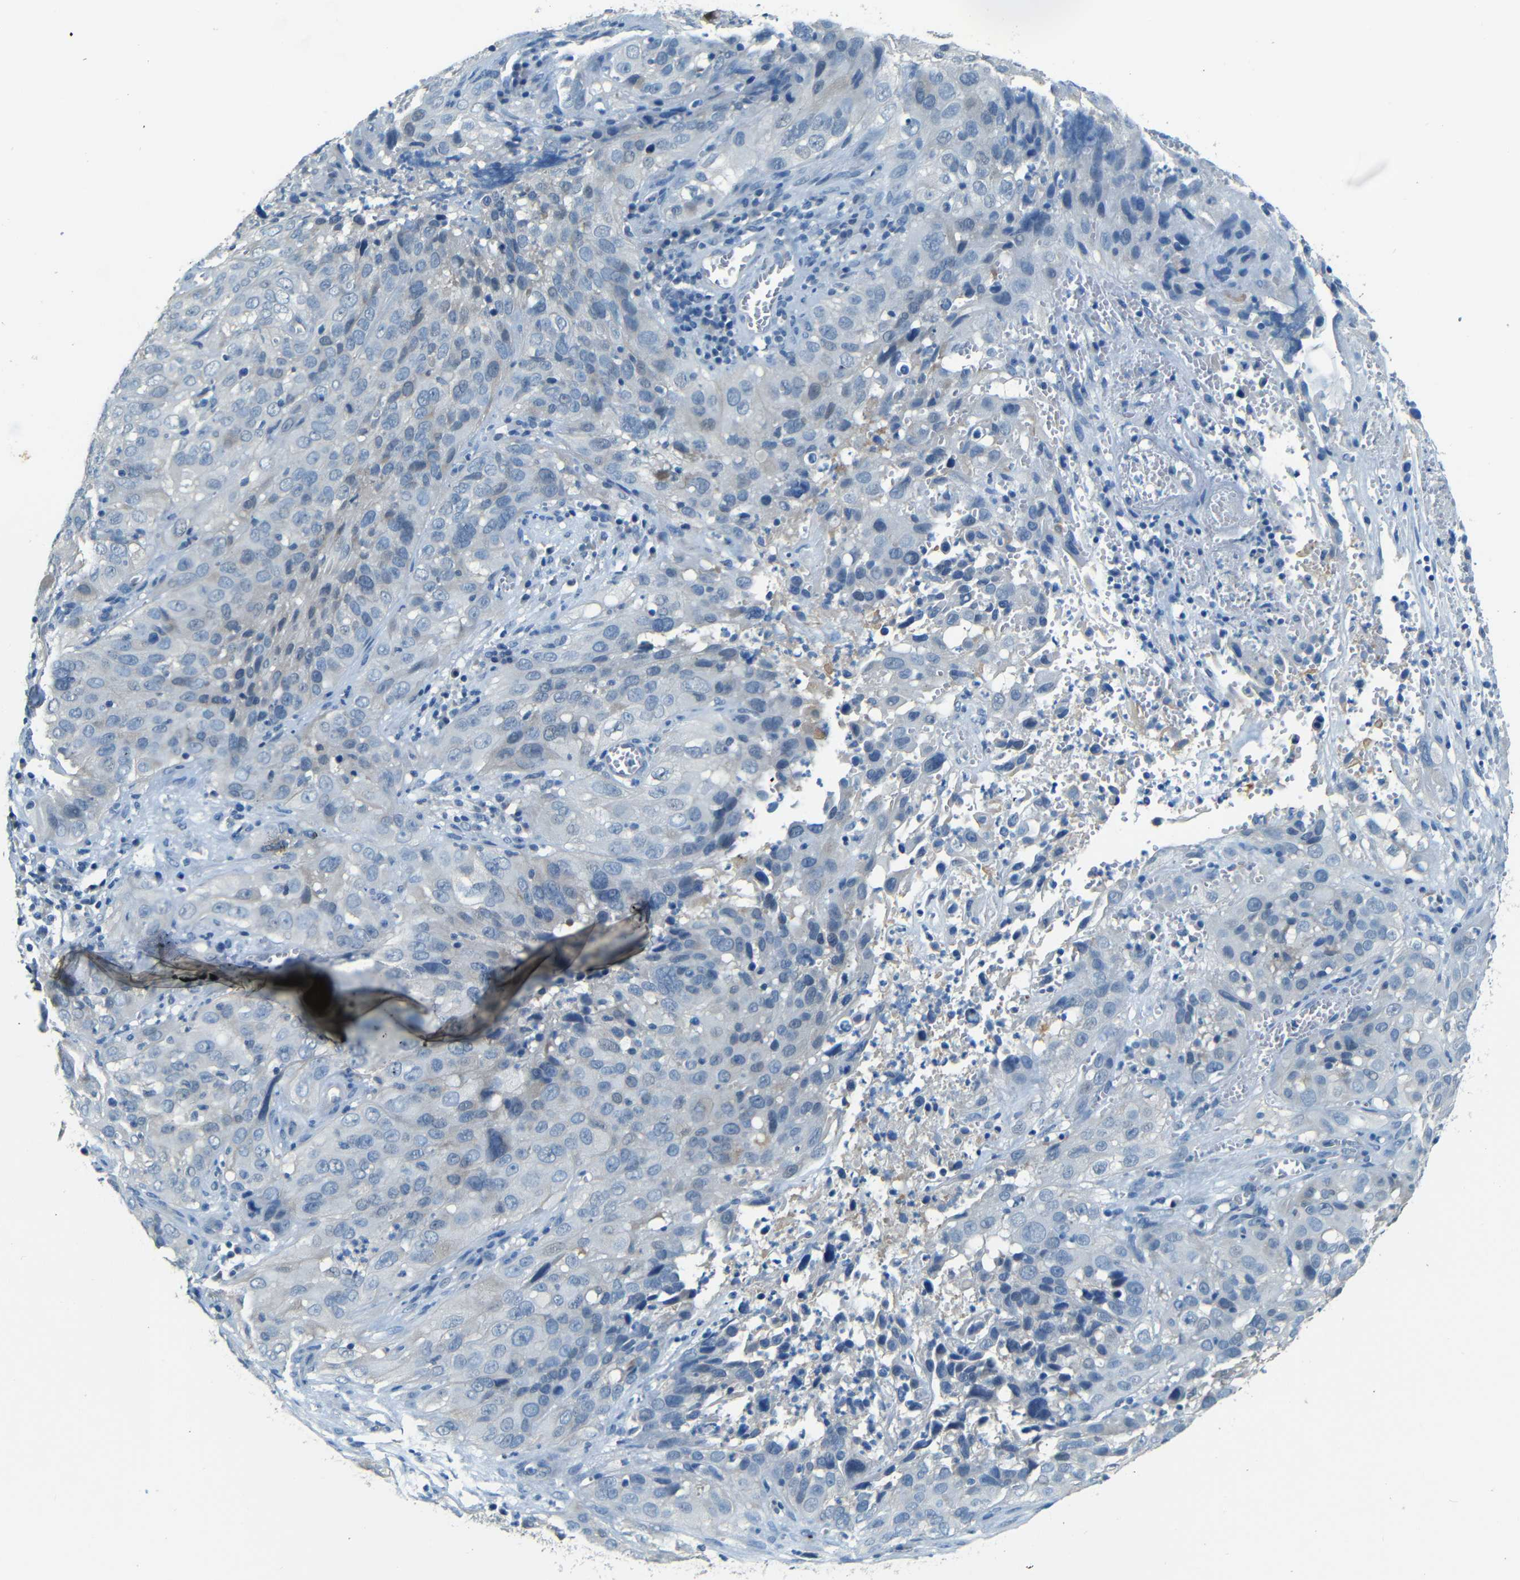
{"staining": {"intensity": "negative", "quantity": "none", "location": "none"}, "tissue": "cervical cancer", "cell_type": "Tumor cells", "image_type": "cancer", "snomed": [{"axis": "morphology", "description": "Squamous cell carcinoma, NOS"}, {"axis": "topography", "description": "Cervix"}], "caption": "The immunohistochemistry (IHC) histopathology image has no significant expression in tumor cells of cervical squamous cell carcinoma tissue.", "gene": "ZMAT1", "patient": {"sex": "female", "age": 32}}